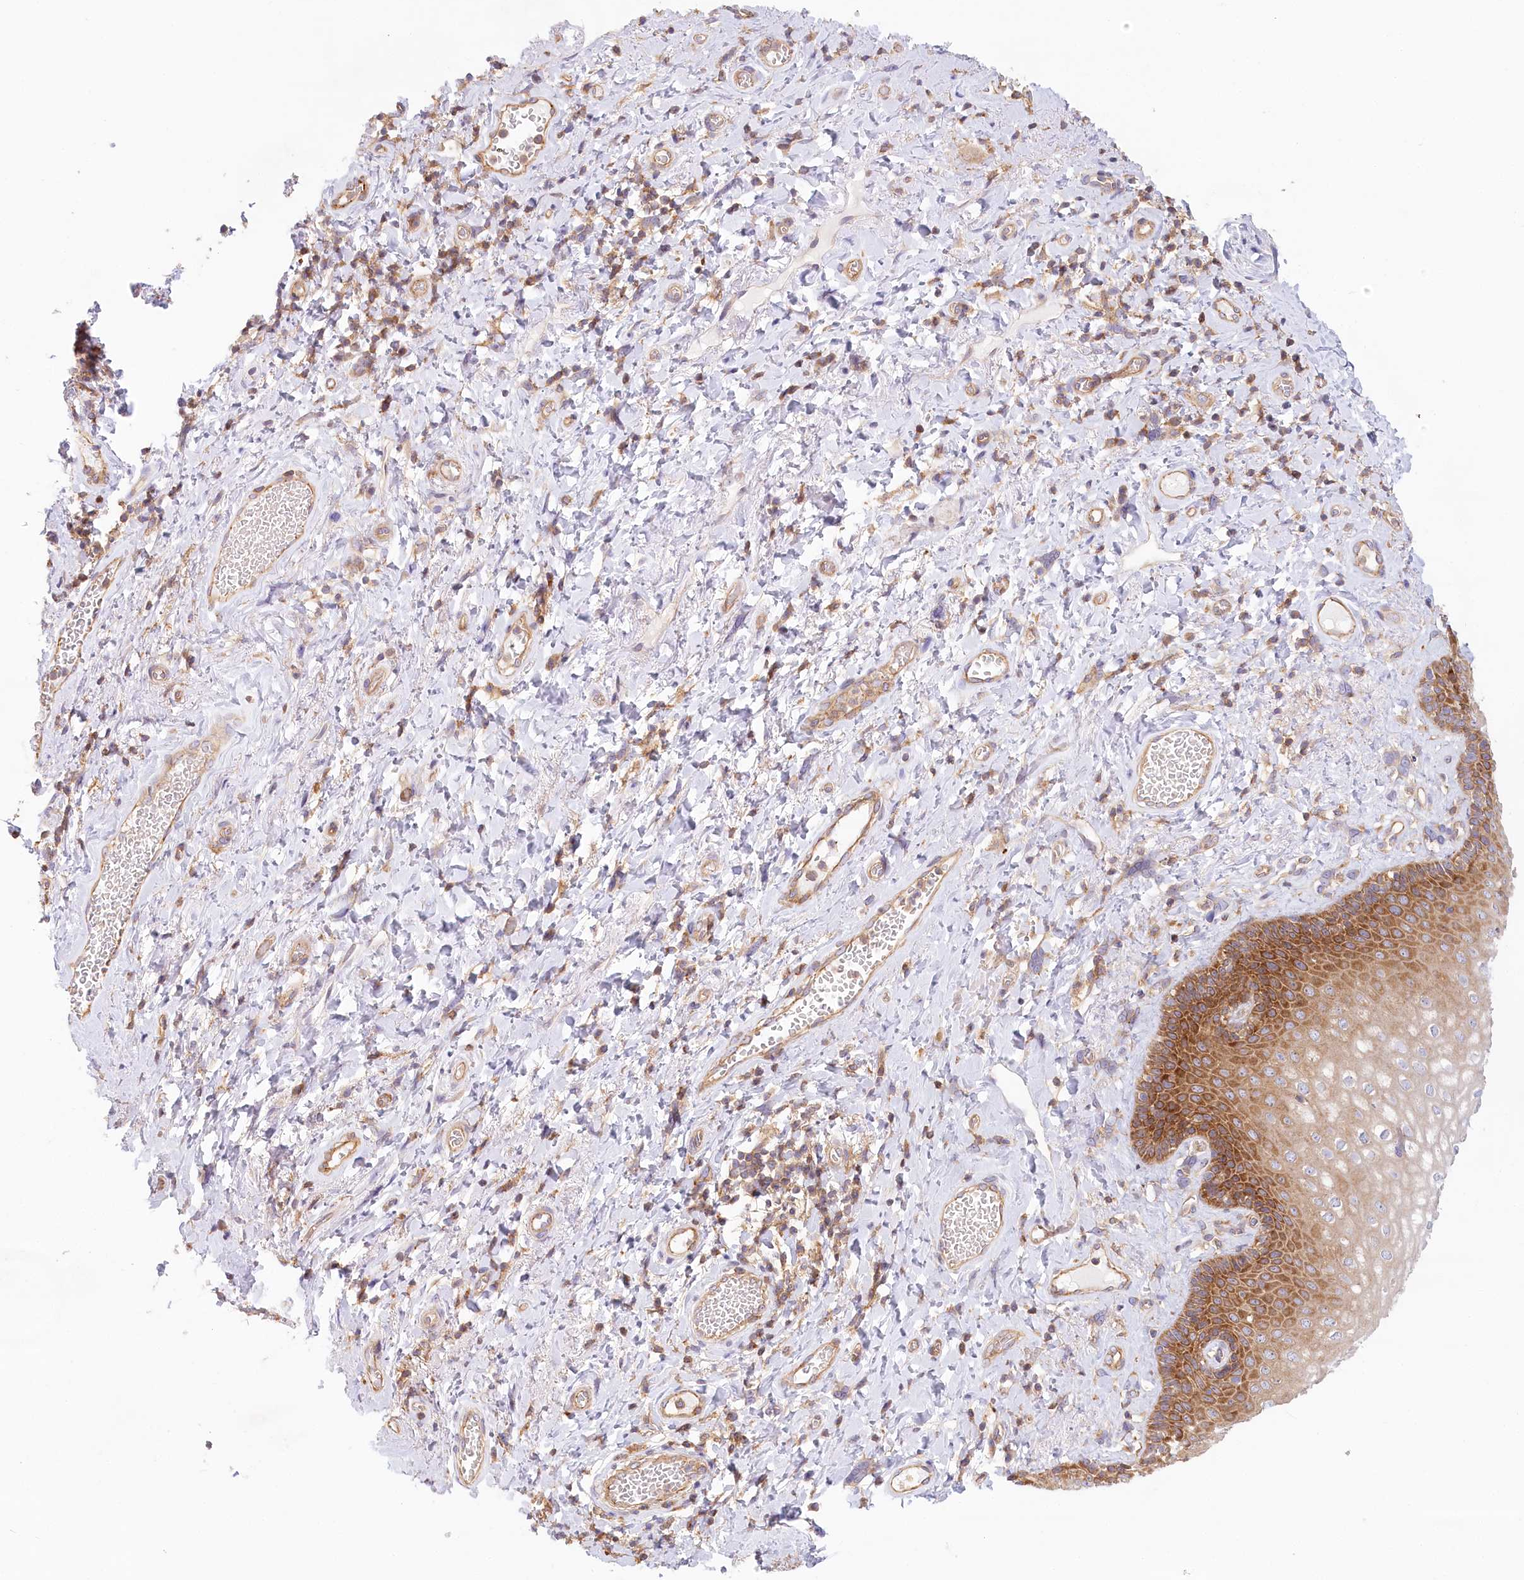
{"staining": {"intensity": "strong", "quantity": ">75%", "location": "cytoplasmic/membranous"}, "tissue": "skin", "cell_type": "Epidermal cells", "image_type": "normal", "snomed": [{"axis": "morphology", "description": "Normal tissue, NOS"}, {"axis": "topography", "description": "Anal"}], "caption": "The histopathology image shows staining of normal skin, revealing strong cytoplasmic/membranous protein staining (brown color) within epidermal cells.", "gene": "UMPS", "patient": {"sex": "male", "age": 69}}